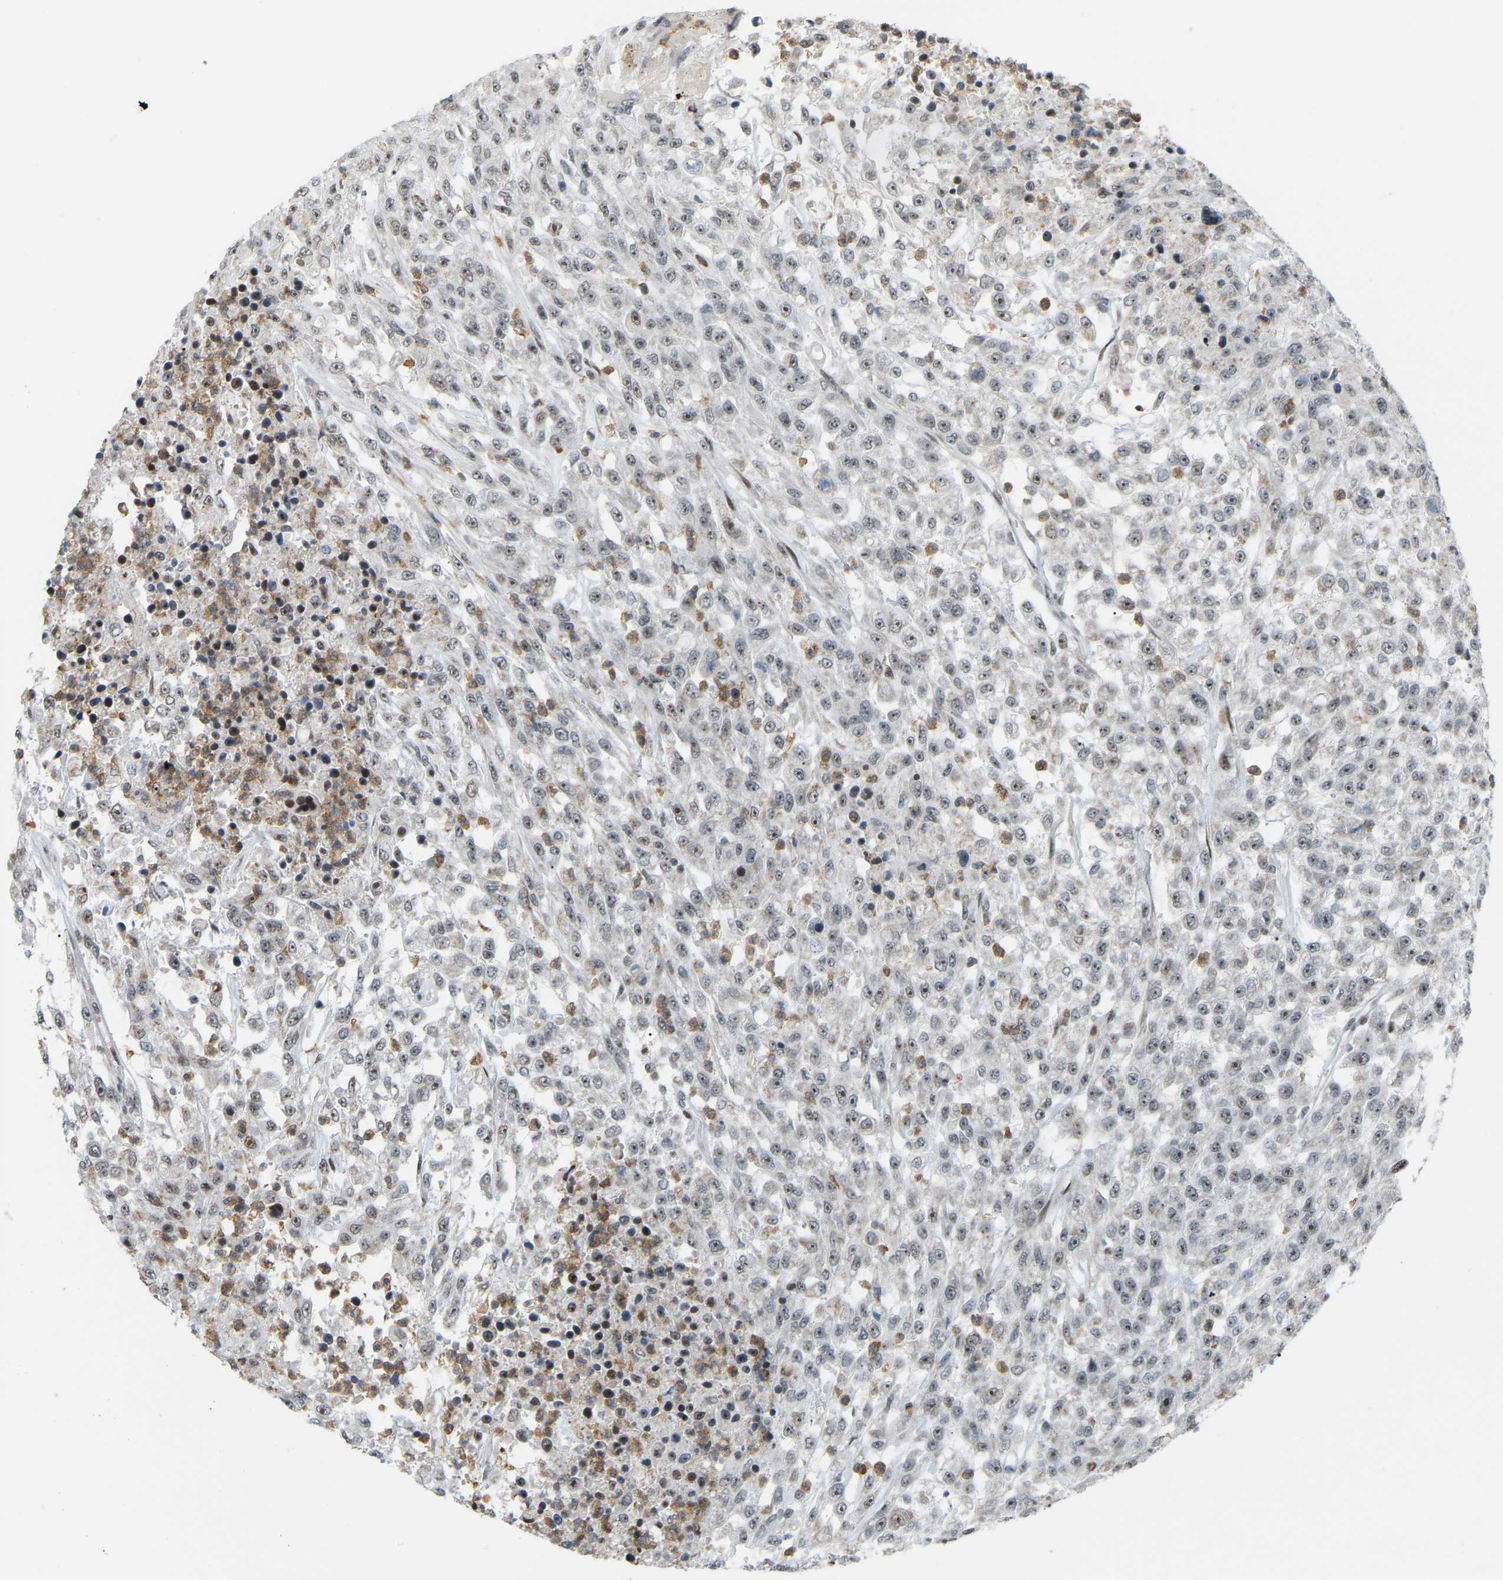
{"staining": {"intensity": "weak", "quantity": "25%-75%", "location": "nuclear"}, "tissue": "urothelial cancer", "cell_type": "Tumor cells", "image_type": "cancer", "snomed": [{"axis": "morphology", "description": "Urothelial carcinoma, High grade"}, {"axis": "topography", "description": "Urinary bladder"}], "caption": "Protein staining reveals weak nuclear expression in approximately 25%-75% of tumor cells in high-grade urothelial carcinoma.", "gene": "CROT", "patient": {"sex": "male", "age": 46}}